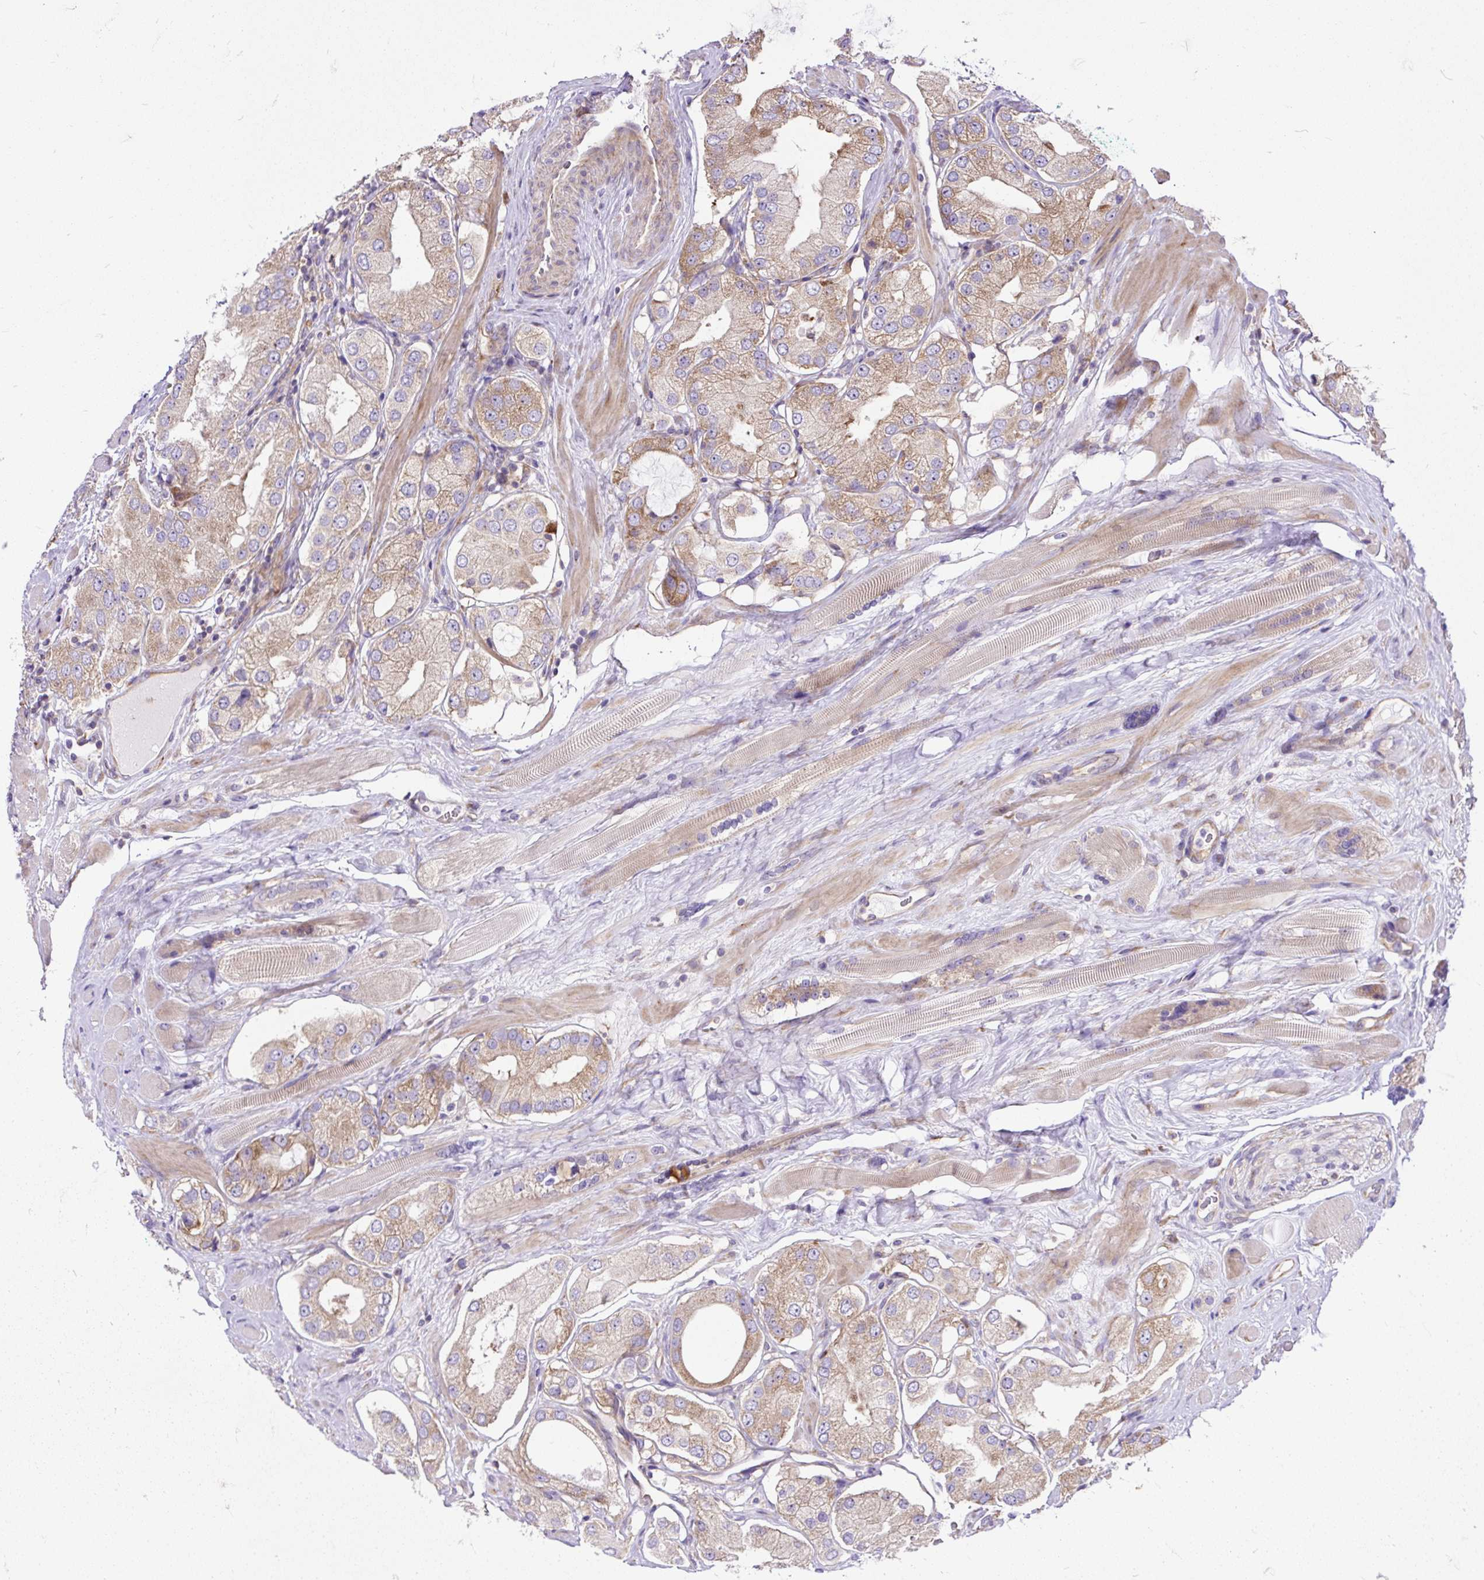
{"staining": {"intensity": "moderate", "quantity": "25%-75%", "location": "cytoplasmic/membranous"}, "tissue": "prostate cancer", "cell_type": "Tumor cells", "image_type": "cancer", "snomed": [{"axis": "morphology", "description": "Adenocarcinoma, Low grade"}, {"axis": "topography", "description": "Prostate"}], "caption": "Immunohistochemical staining of prostate cancer (low-grade adenocarcinoma) displays medium levels of moderate cytoplasmic/membranous protein positivity in approximately 25%-75% of tumor cells.", "gene": "RPS5", "patient": {"sex": "male", "age": 42}}